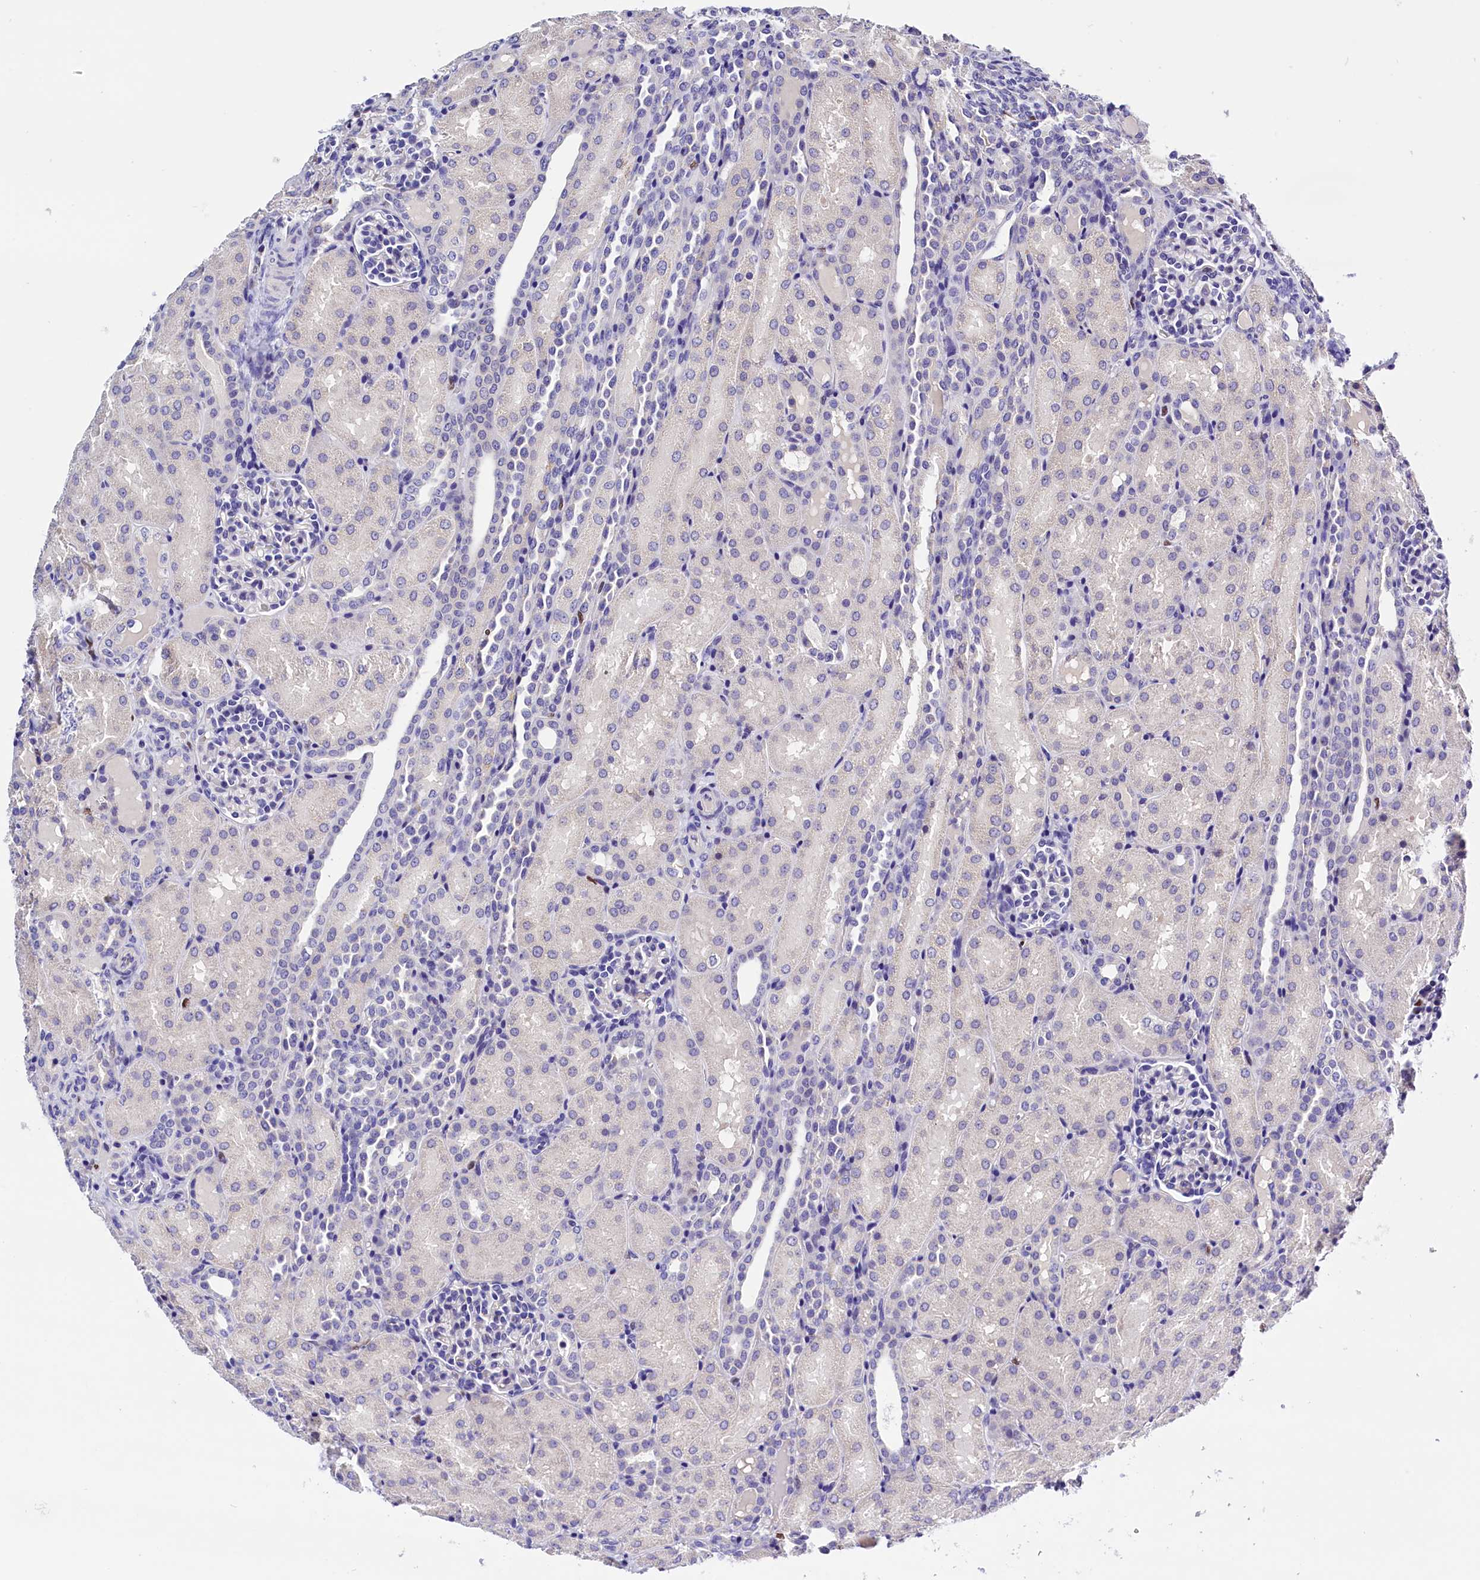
{"staining": {"intensity": "negative", "quantity": "none", "location": "none"}, "tissue": "kidney", "cell_type": "Cells in glomeruli", "image_type": "normal", "snomed": [{"axis": "morphology", "description": "Normal tissue, NOS"}, {"axis": "topography", "description": "Kidney"}], "caption": "IHC of normal human kidney displays no staining in cells in glomeruli.", "gene": "BTBD9", "patient": {"sex": "male", "age": 1}}